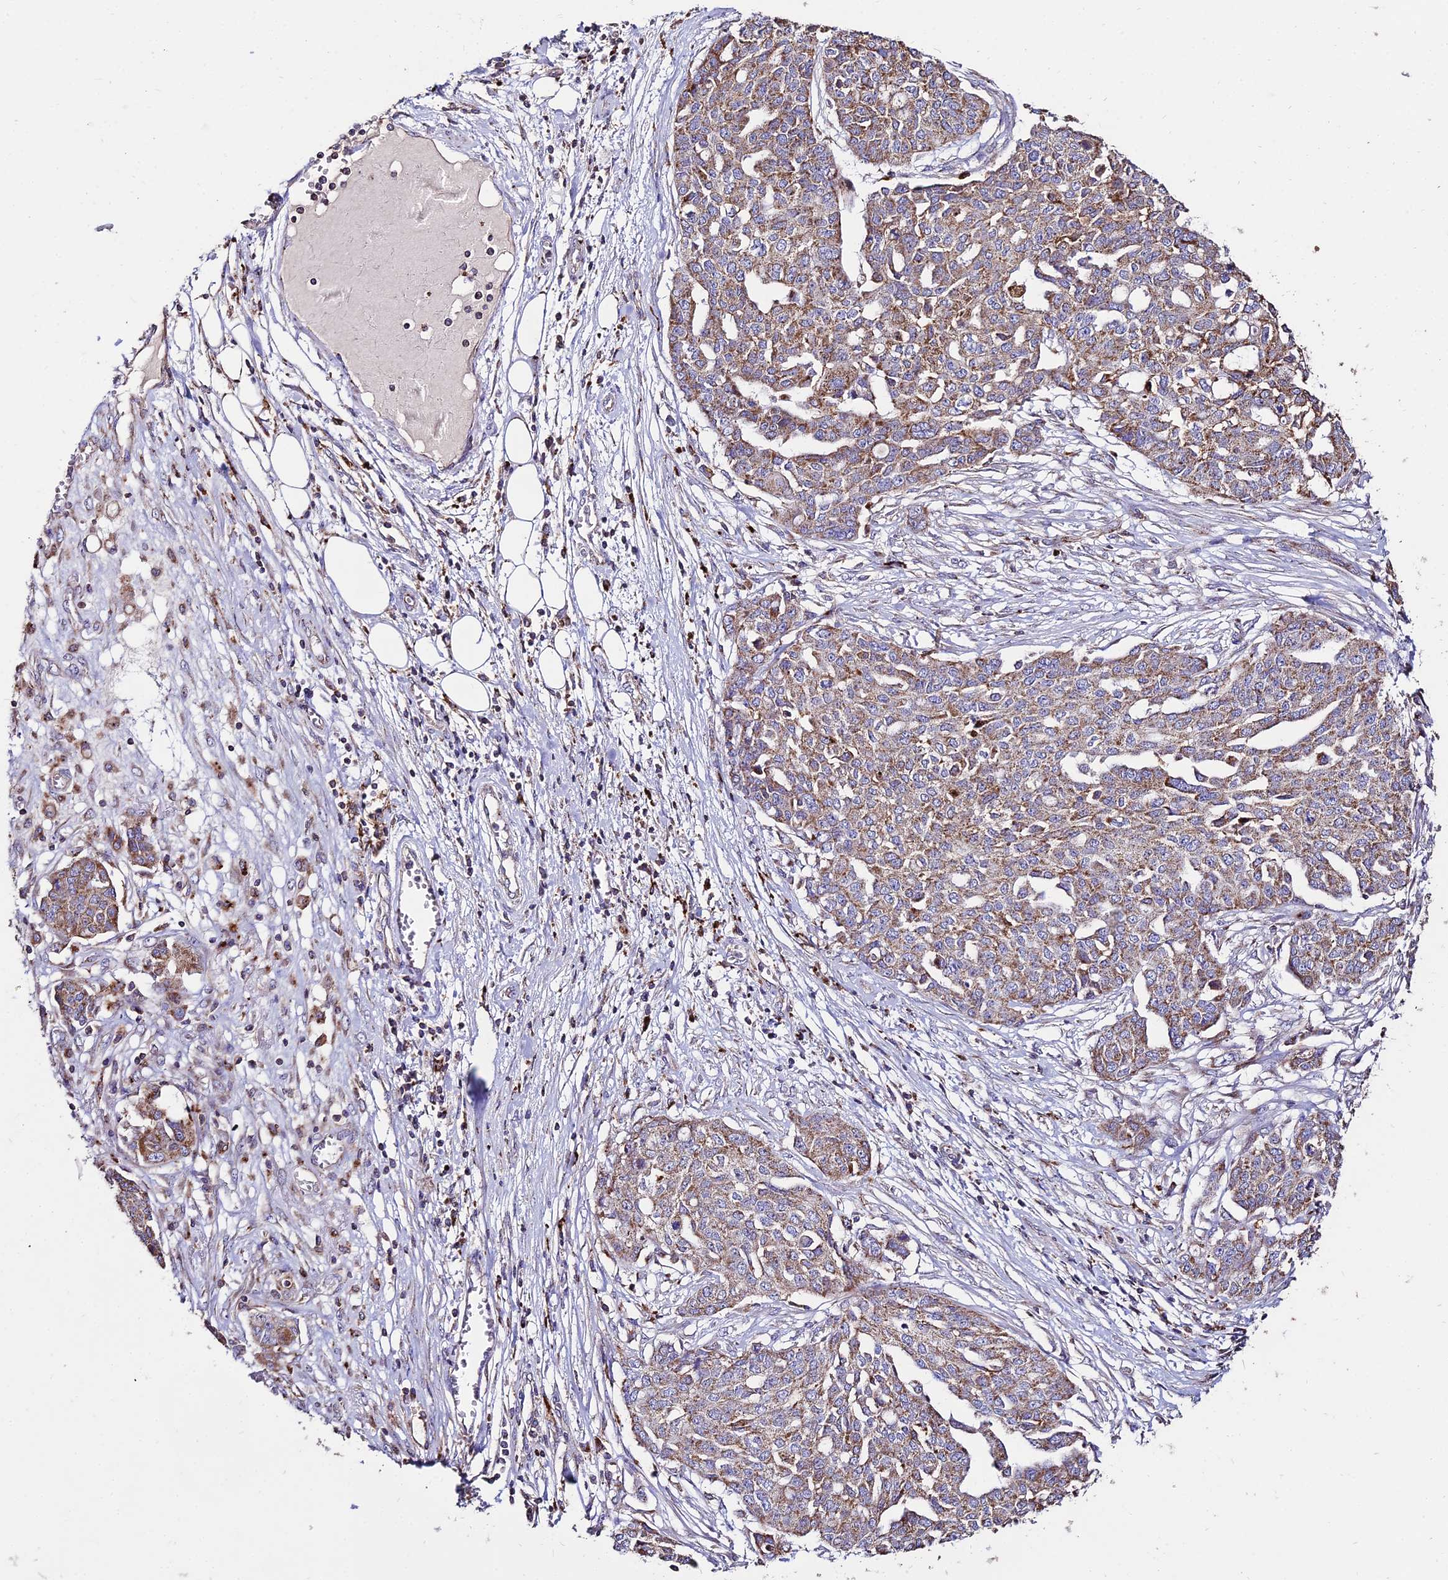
{"staining": {"intensity": "moderate", "quantity": ">75%", "location": "cytoplasmic/membranous"}, "tissue": "ovarian cancer", "cell_type": "Tumor cells", "image_type": "cancer", "snomed": [{"axis": "morphology", "description": "Cystadenocarcinoma, serous, NOS"}, {"axis": "topography", "description": "Soft tissue"}, {"axis": "topography", "description": "Ovary"}], "caption": "IHC histopathology image of neoplastic tissue: human ovarian cancer stained using IHC exhibits medium levels of moderate protein expression localized specifically in the cytoplasmic/membranous of tumor cells, appearing as a cytoplasmic/membranous brown color.", "gene": "PNLIPRP3", "patient": {"sex": "female", "age": 57}}